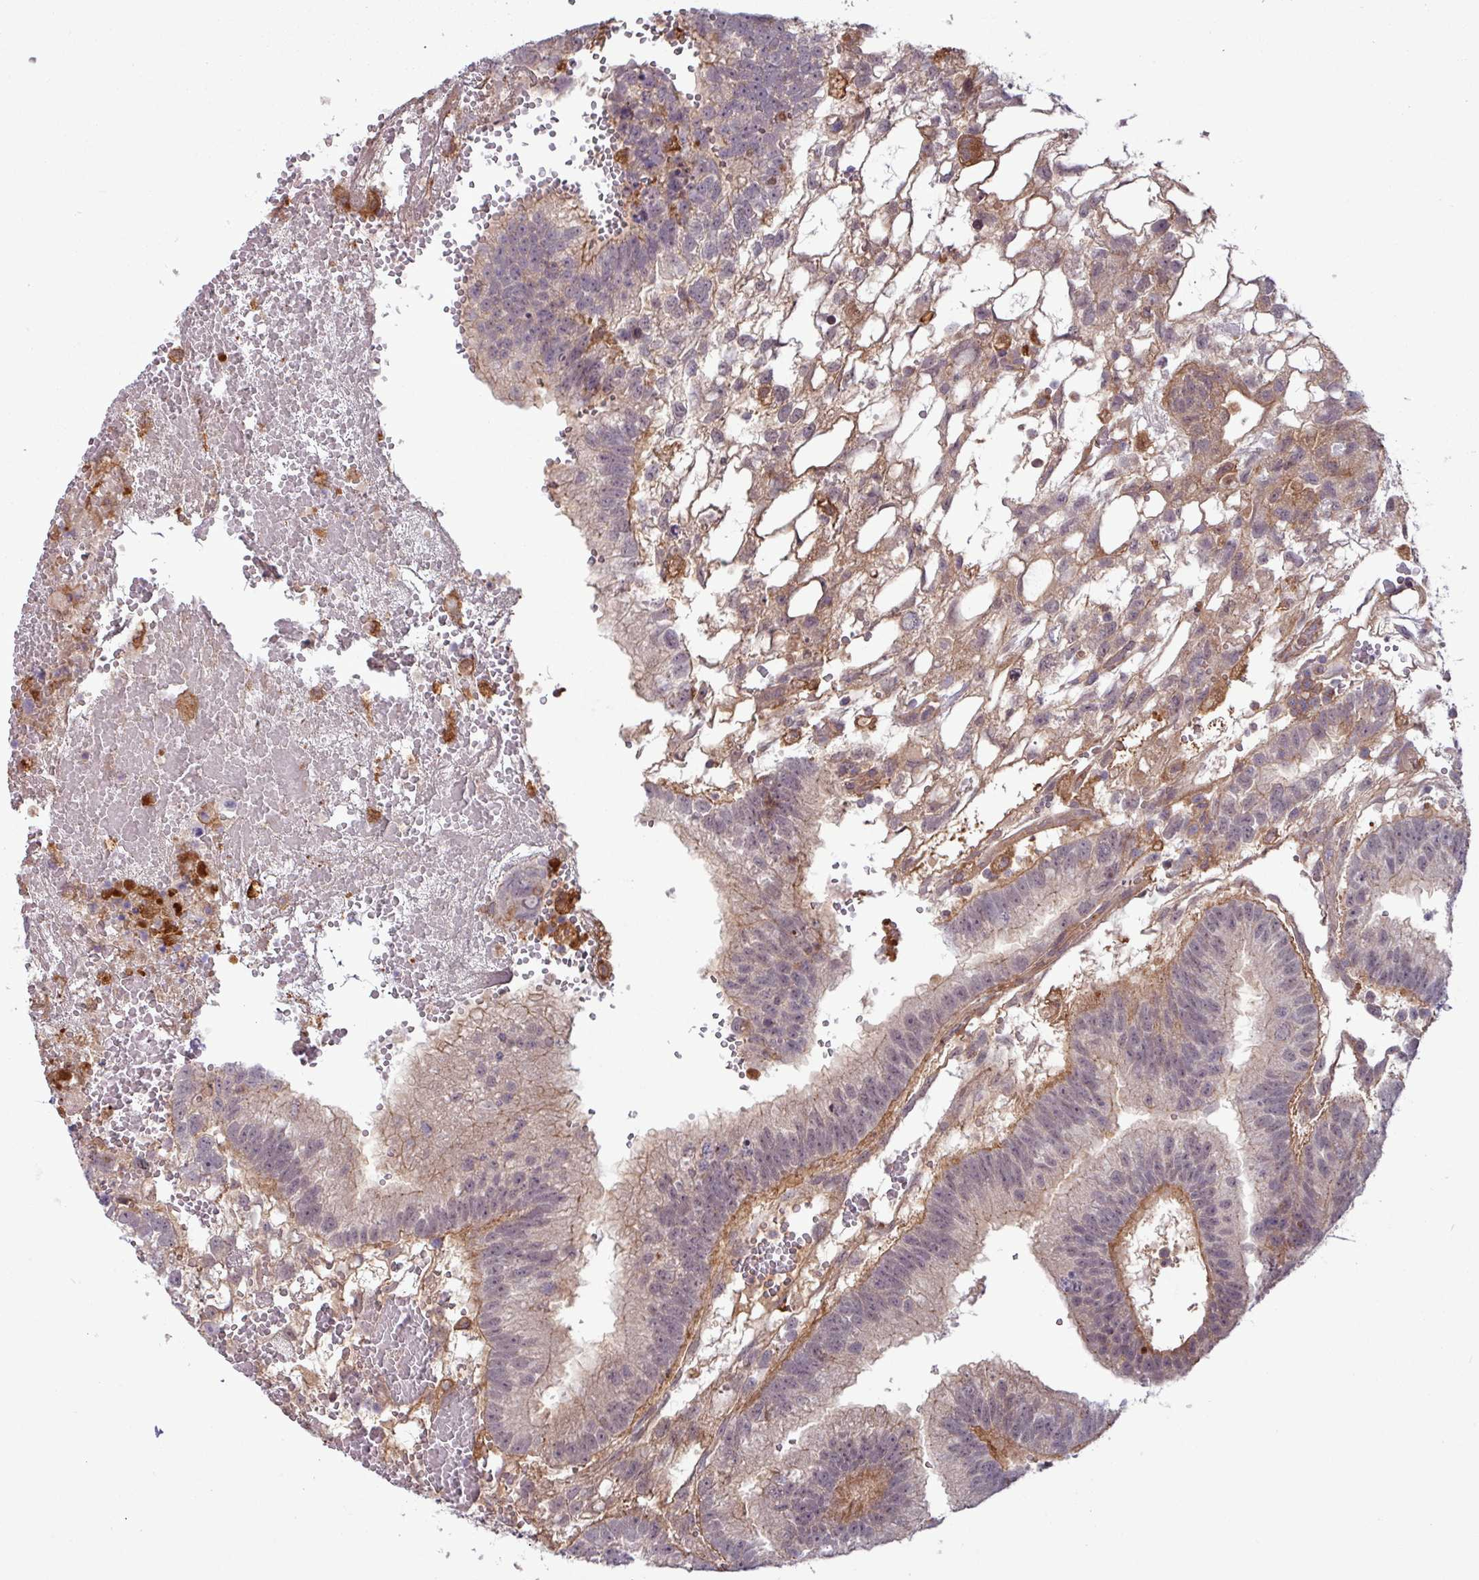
{"staining": {"intensity": "weak", "quantity": "<25%", "location": "cytoplasmic/membranous"}, "tissue": "testis cancer", "cell_type": "Tumor cells", "image_type": "cancer", "snomed": [{"axis": "morphology", "description": "Normal tissue, NOS"}, {"axis": "morphology", "description": "Carcinoma, Embryonal, NOS"}, {"axis": "topography", "description": "Testis"}], "caption": "Tumor cells show no significant positivity in testis cancer.", "gene": "PCED1A", "patient": {"sex": "male", "age": 32}}